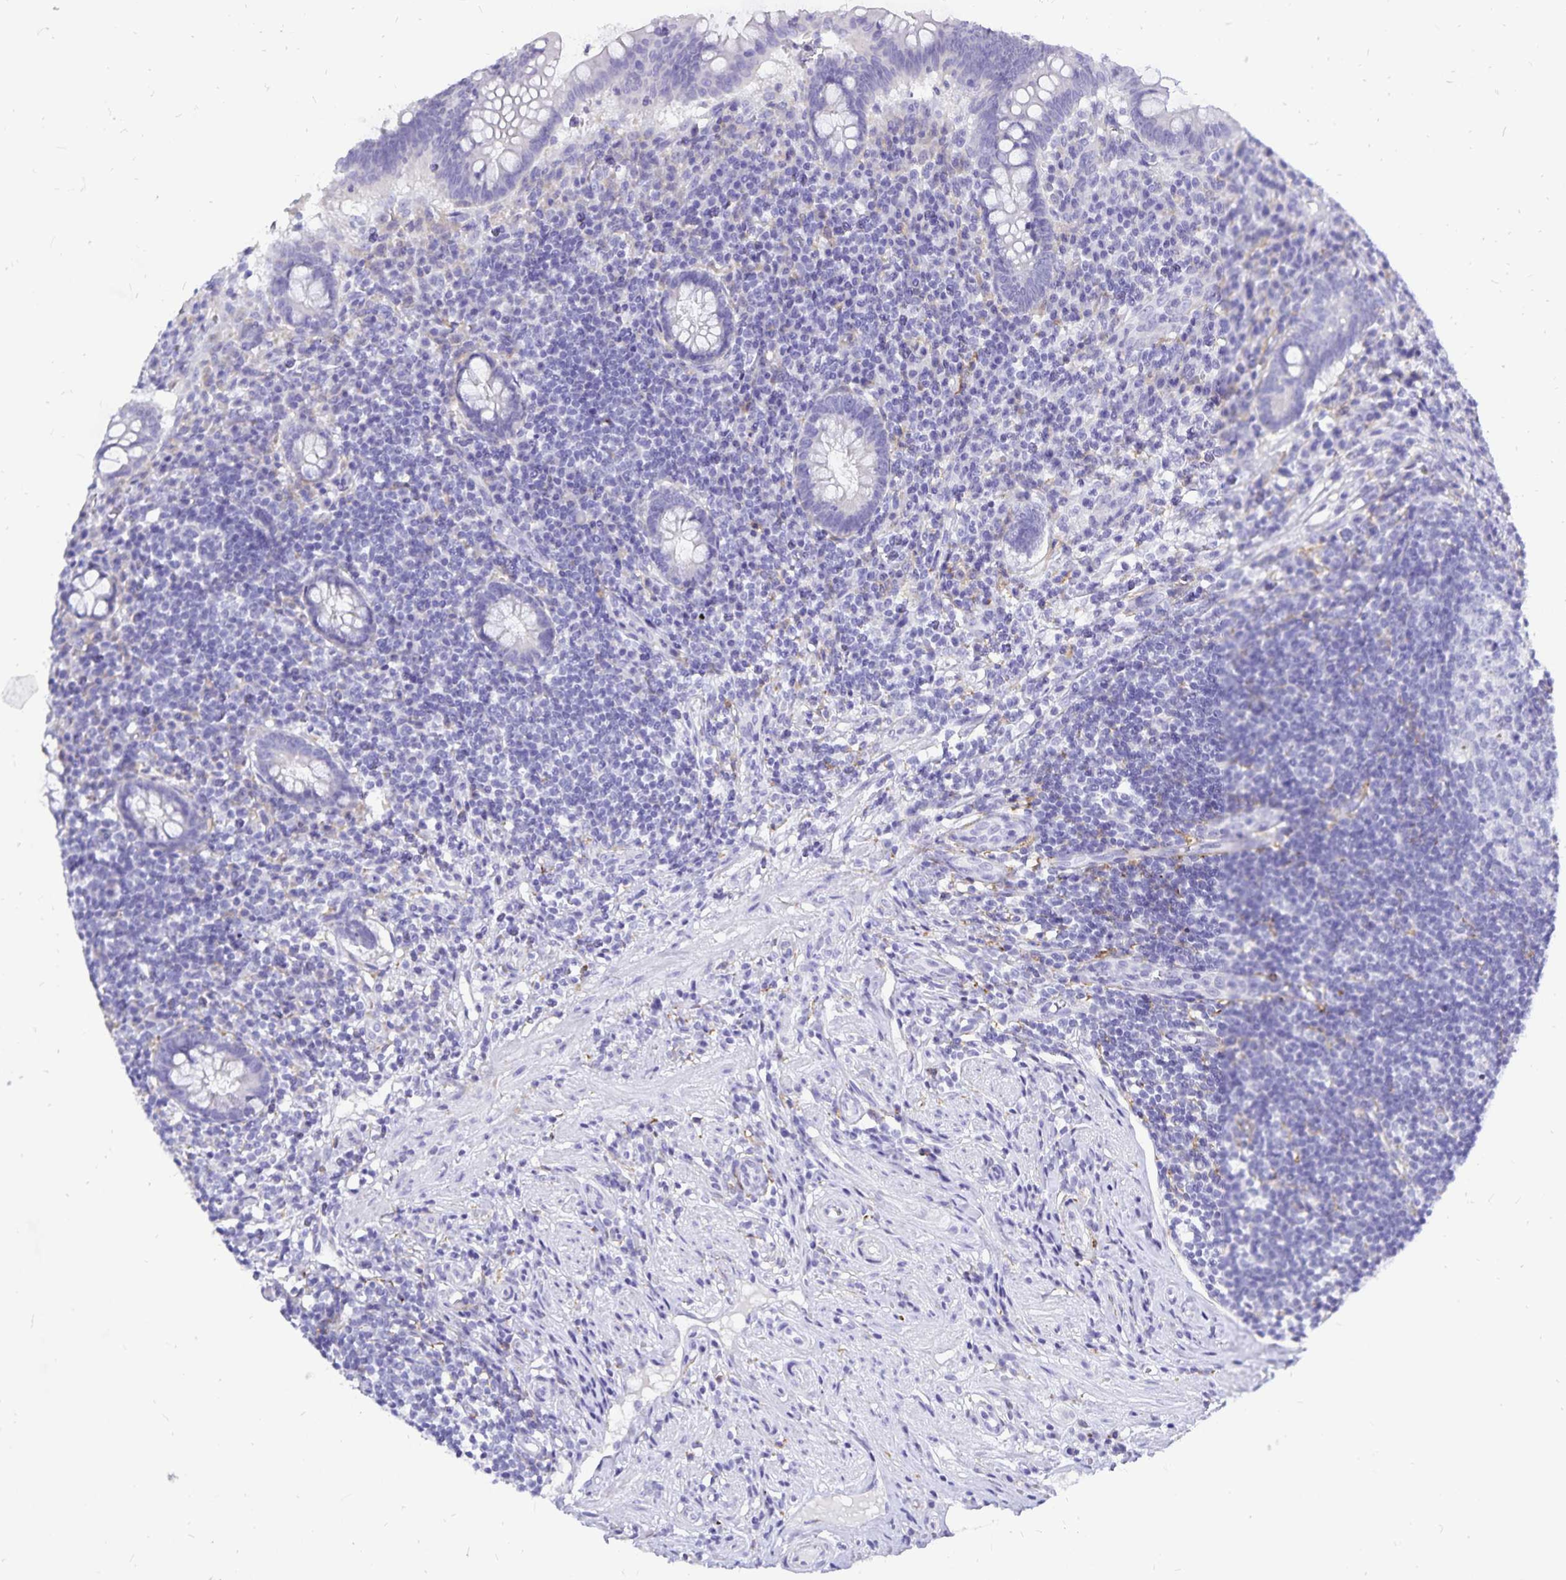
{"staining": {"intensity": "negative", "quantity": "none", "location": "none"}, "tissue": "appendix", "cell_type": "Glandular cells", "image_type": "normal", "snomed": [{"axis": "morphology", "description": "Normal tissue, NOS"}, {"axis": "topography", "description": "Appendix"}], "caption": "Immunohistochemistry micrograph of unremarkable appendix: human appendix stained with DAB shows no significant protein staining in glandular cells. (DAB immunohistochemistry (IHC), high magnification).", "gene": "PLAC1", "patient": {"sex": "female", "age": 56}}